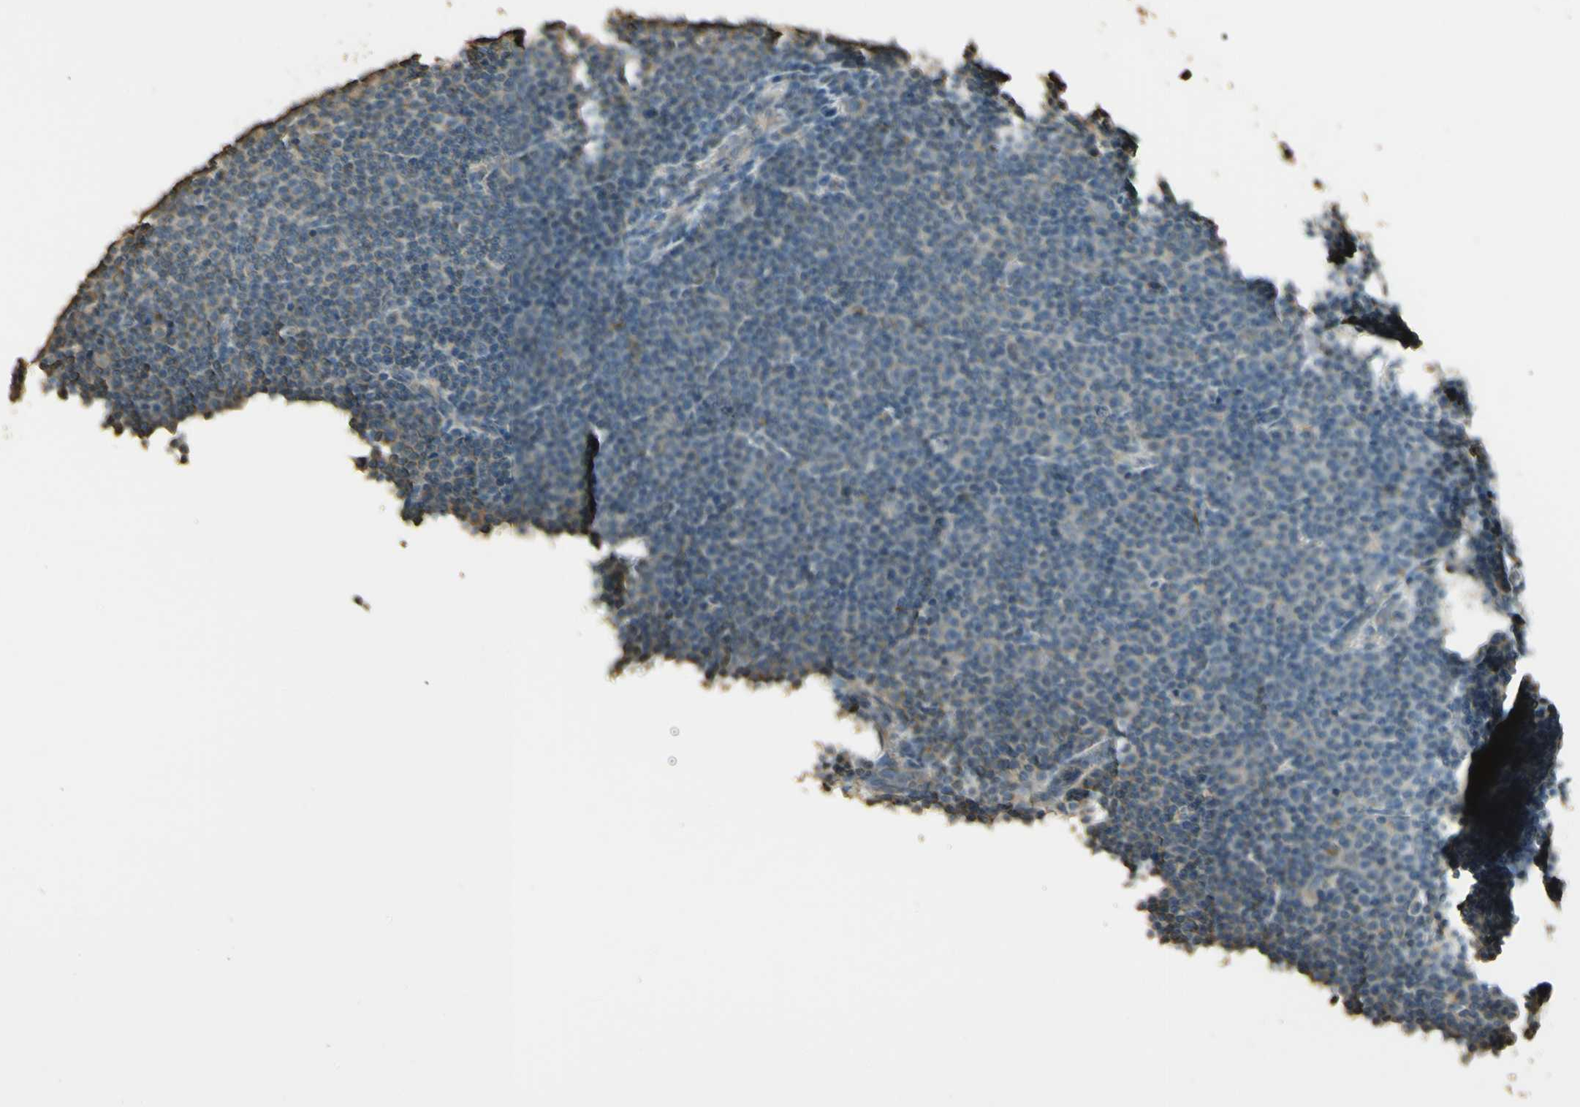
{"staining": {"intensity": "negative", "quantity": "none", "location": "none"}, "tissue": "lymphoma", "cell_type": "Tumor cells", "image_type": "cancer", "snomed": [{"axis": "morphology", "description": "Malignant lymphoma, non-Hodgkin's type, Low grade"}, {"axis": "topography", "description": "Lymph node"}], "caption": "Immunohistochemistry micrograph of neoplastic tissue: human lymphoma stained with DAB (3,3'-diaminobenzidine) reveals no significant protein expression in tumor cells. The staining was performed using DAB to visualize the protein expression in brown, while the nuclei were stained in blue with hematoxylin (Magnification: 20x).", "gene": "UXS1", "patient": {"sex": "female", "age": 67}}